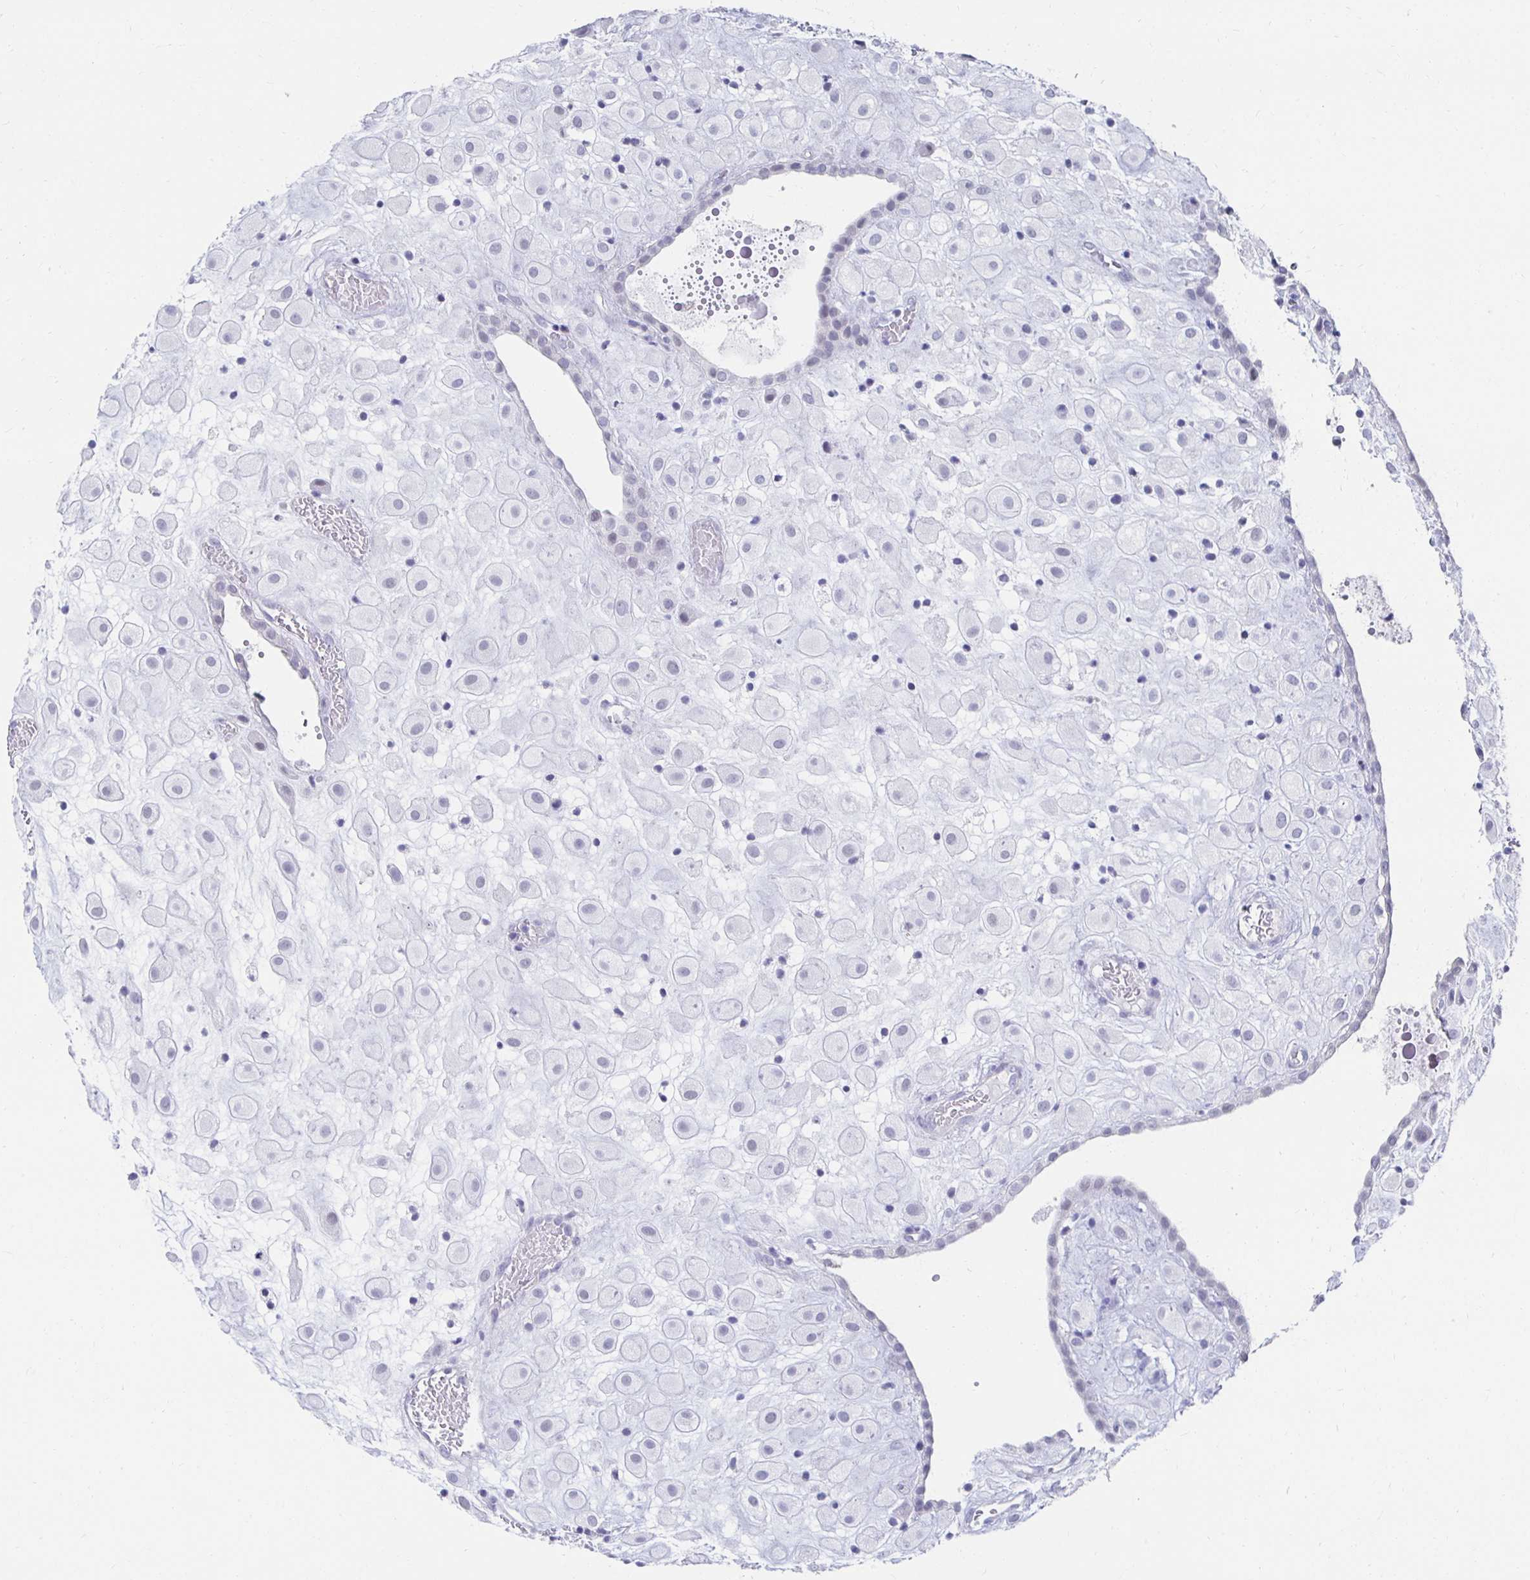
{"staining": {"intensity": "negative", "quantity": "none", "location": "none"}, "tissue": "placenta", "cell_type": "Decidual cells", "image_type": "normal", "snomed": [{"axis": "morphology", "description": "Normal tissue, NOS"}, {"axis": "topography", "description": "Placenta"}], "caption": "IHC image of benign placenta: placenta stained with DAB displays no significant protein positivity in decidual cells.", "gene": "NOCT", "patient": {"sex": "female", "age": 24}}